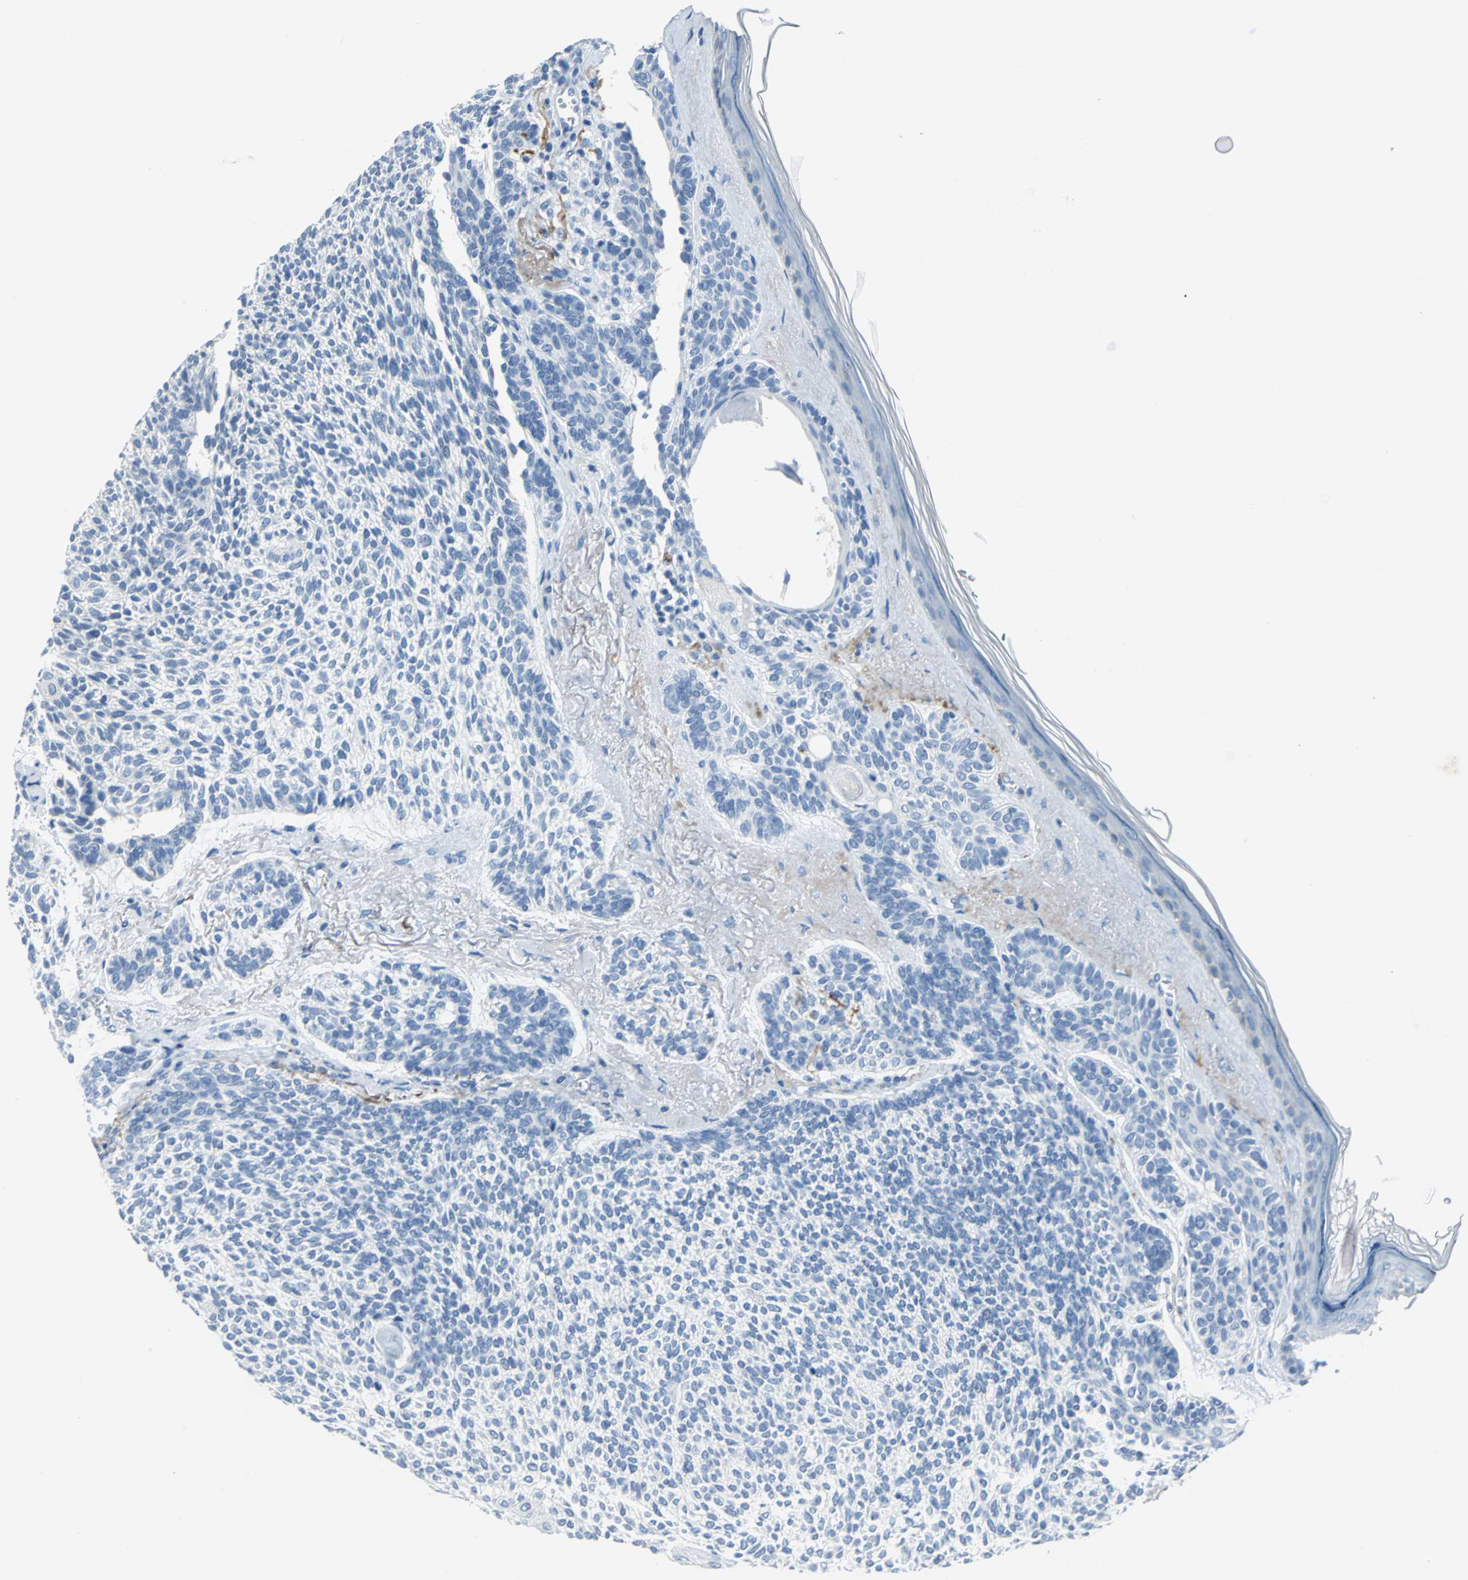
{"staining": {"intensity": "negative", "quantity": "none", "location": "none"}, "tissue": "skin cancer", "cell_type": "Tumor cells", "image_type": "cancer", "snomed": [{"axis": "morphology", "description": "Normal tissue, NOS"}, {"axis": "morphology", "description": "Basal cell carcinoma"}, {"axis": "topography", "description": "Skin"}], "caption": "Immunohistochemistry (IHC) of skin cancer shows no positivity in tumor cells.", "gene": "PKLR", "patient": {"sex": "female", "age": 70}}